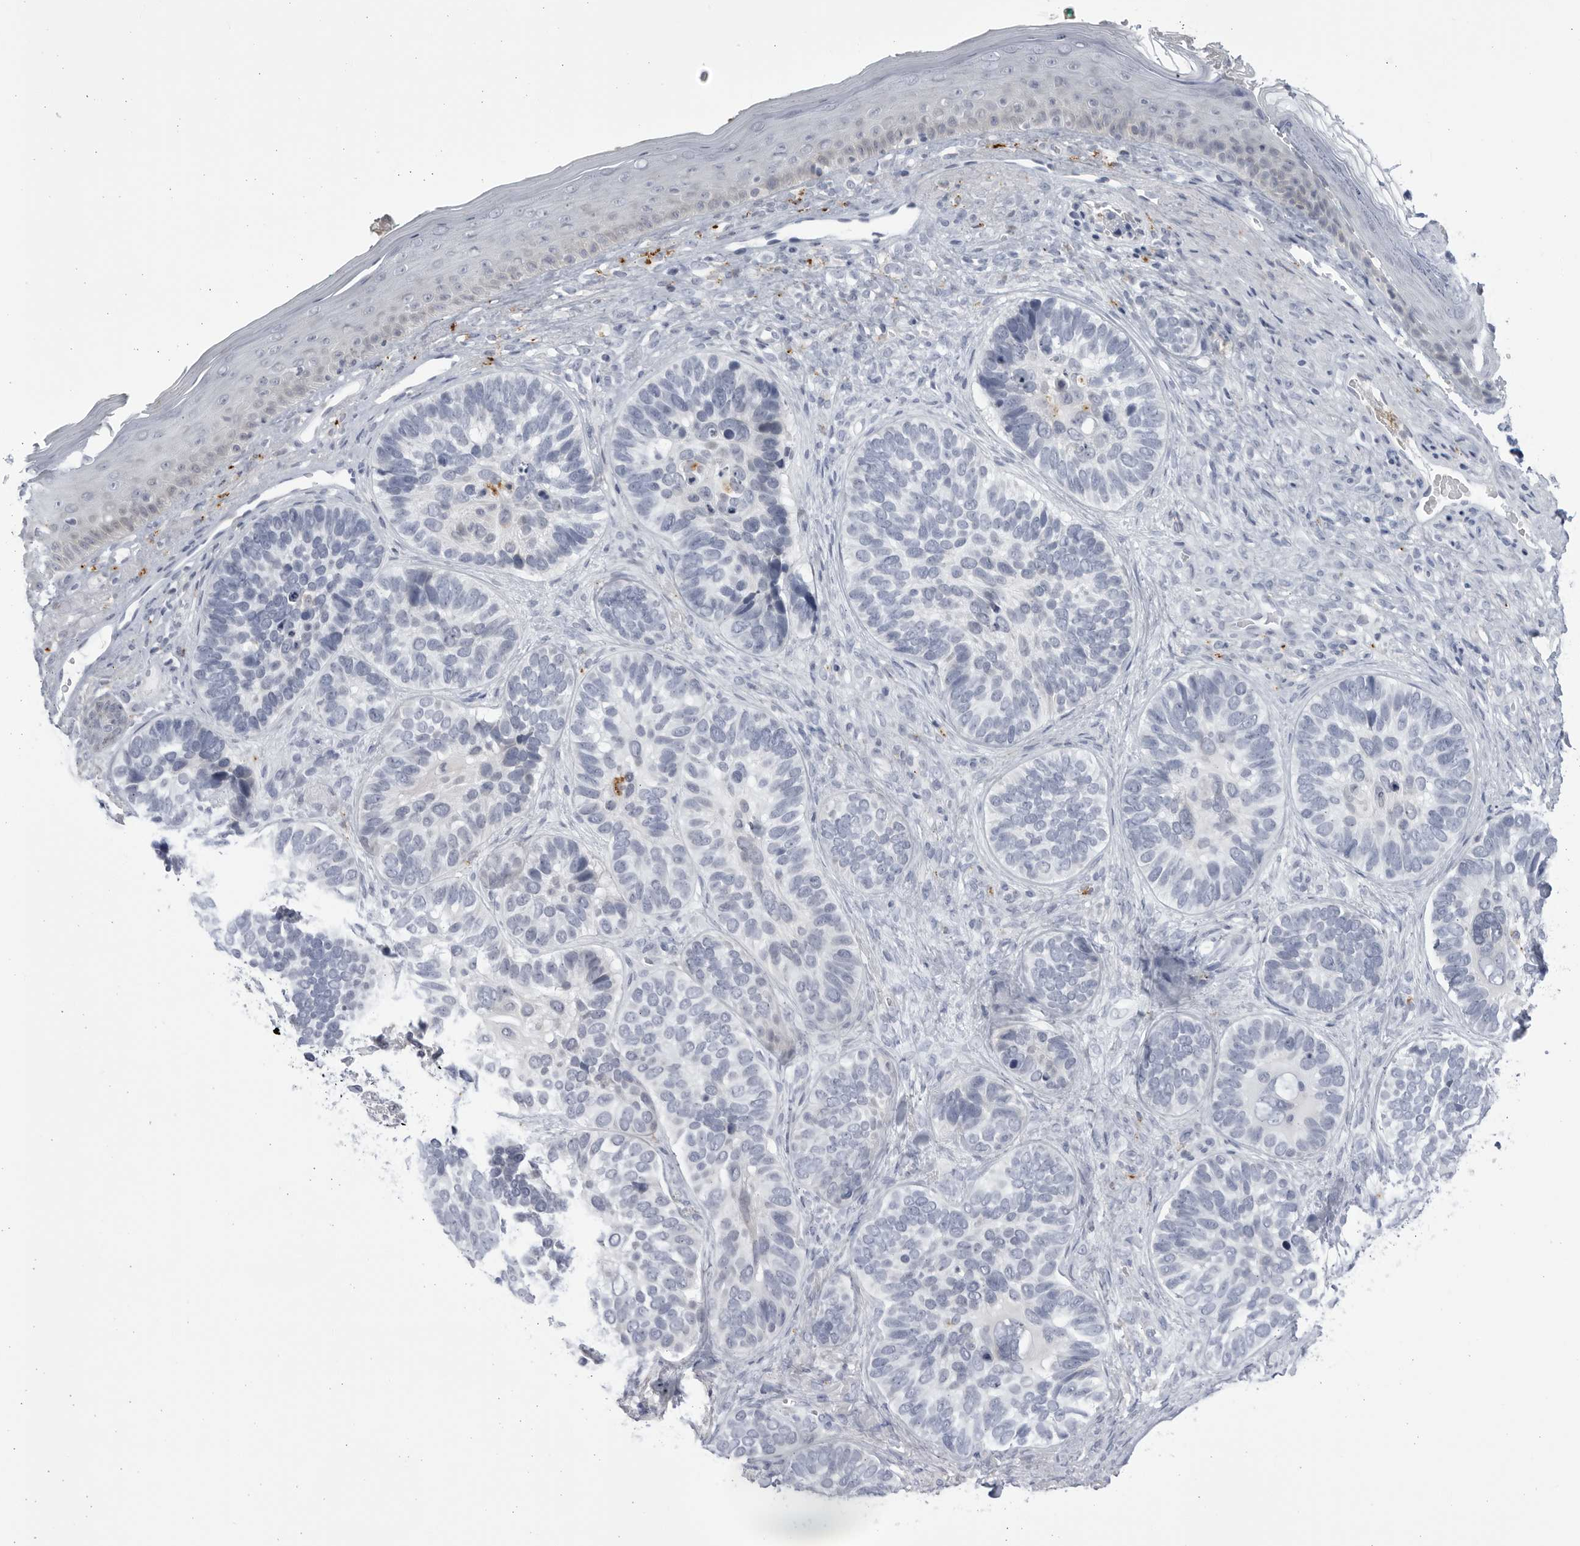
{"staining": {"intensity": "negative", "quantity": "none", "location": "none"}, "tissue": "skin cancer", "cell_type": "Tumor cells", "image_type": "cancer", "snomed": [{"axis": "morphology", "description": "Basal cell carcinoma"}, {"axis": "topography", "description": "Skin"}], "caption": "This is an immunohistochemistry (IHC) micrograph of human skin cancer (basal cell carcinoma). There is no positivity in tumor cells.", "gene": "CCDC181", "patient": {"sex": "male", "age": 62}}